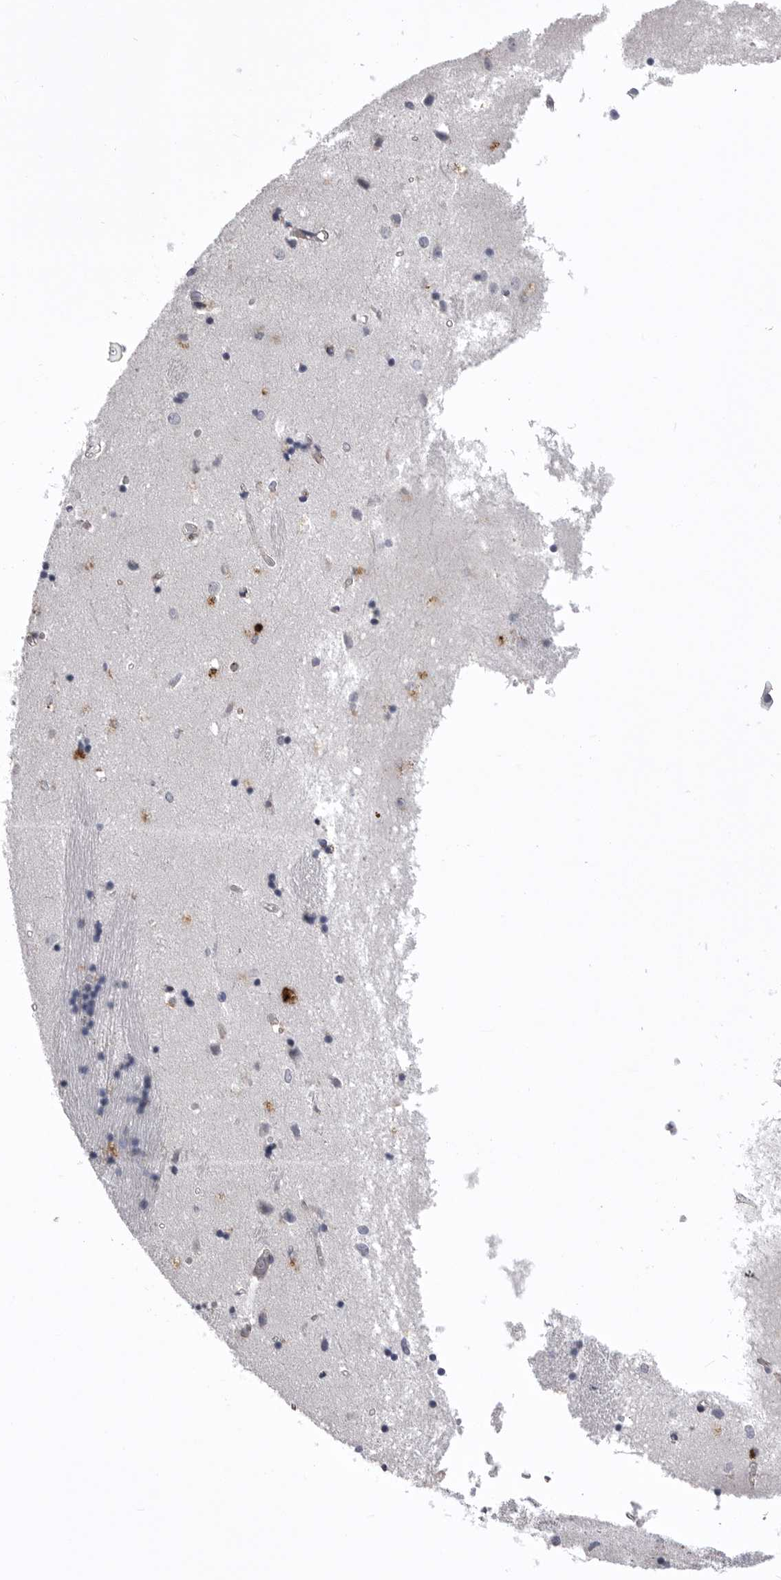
{"staining": {"intensity": "moderate", "quantity": "25%-75%", "location": "cytoplasmic/membranous"}, "tissue": "caudate", "cell_type": "Glial cells", "image_type": "normal", "snomed": [{"axis": "morphology", "description": "Normal tissue, NOS"}, {"axis": "topography", "description": "Lateral ventricle wall"}], "caption": "Moderate cytoplasmic/membranous positivity is present in about 25%-75% of glial cells in normal caudate. (IHC, brightfield microscopy, high magnification).", "gene": "PSPN", "patient": {"sex": "male", "age": 45}}